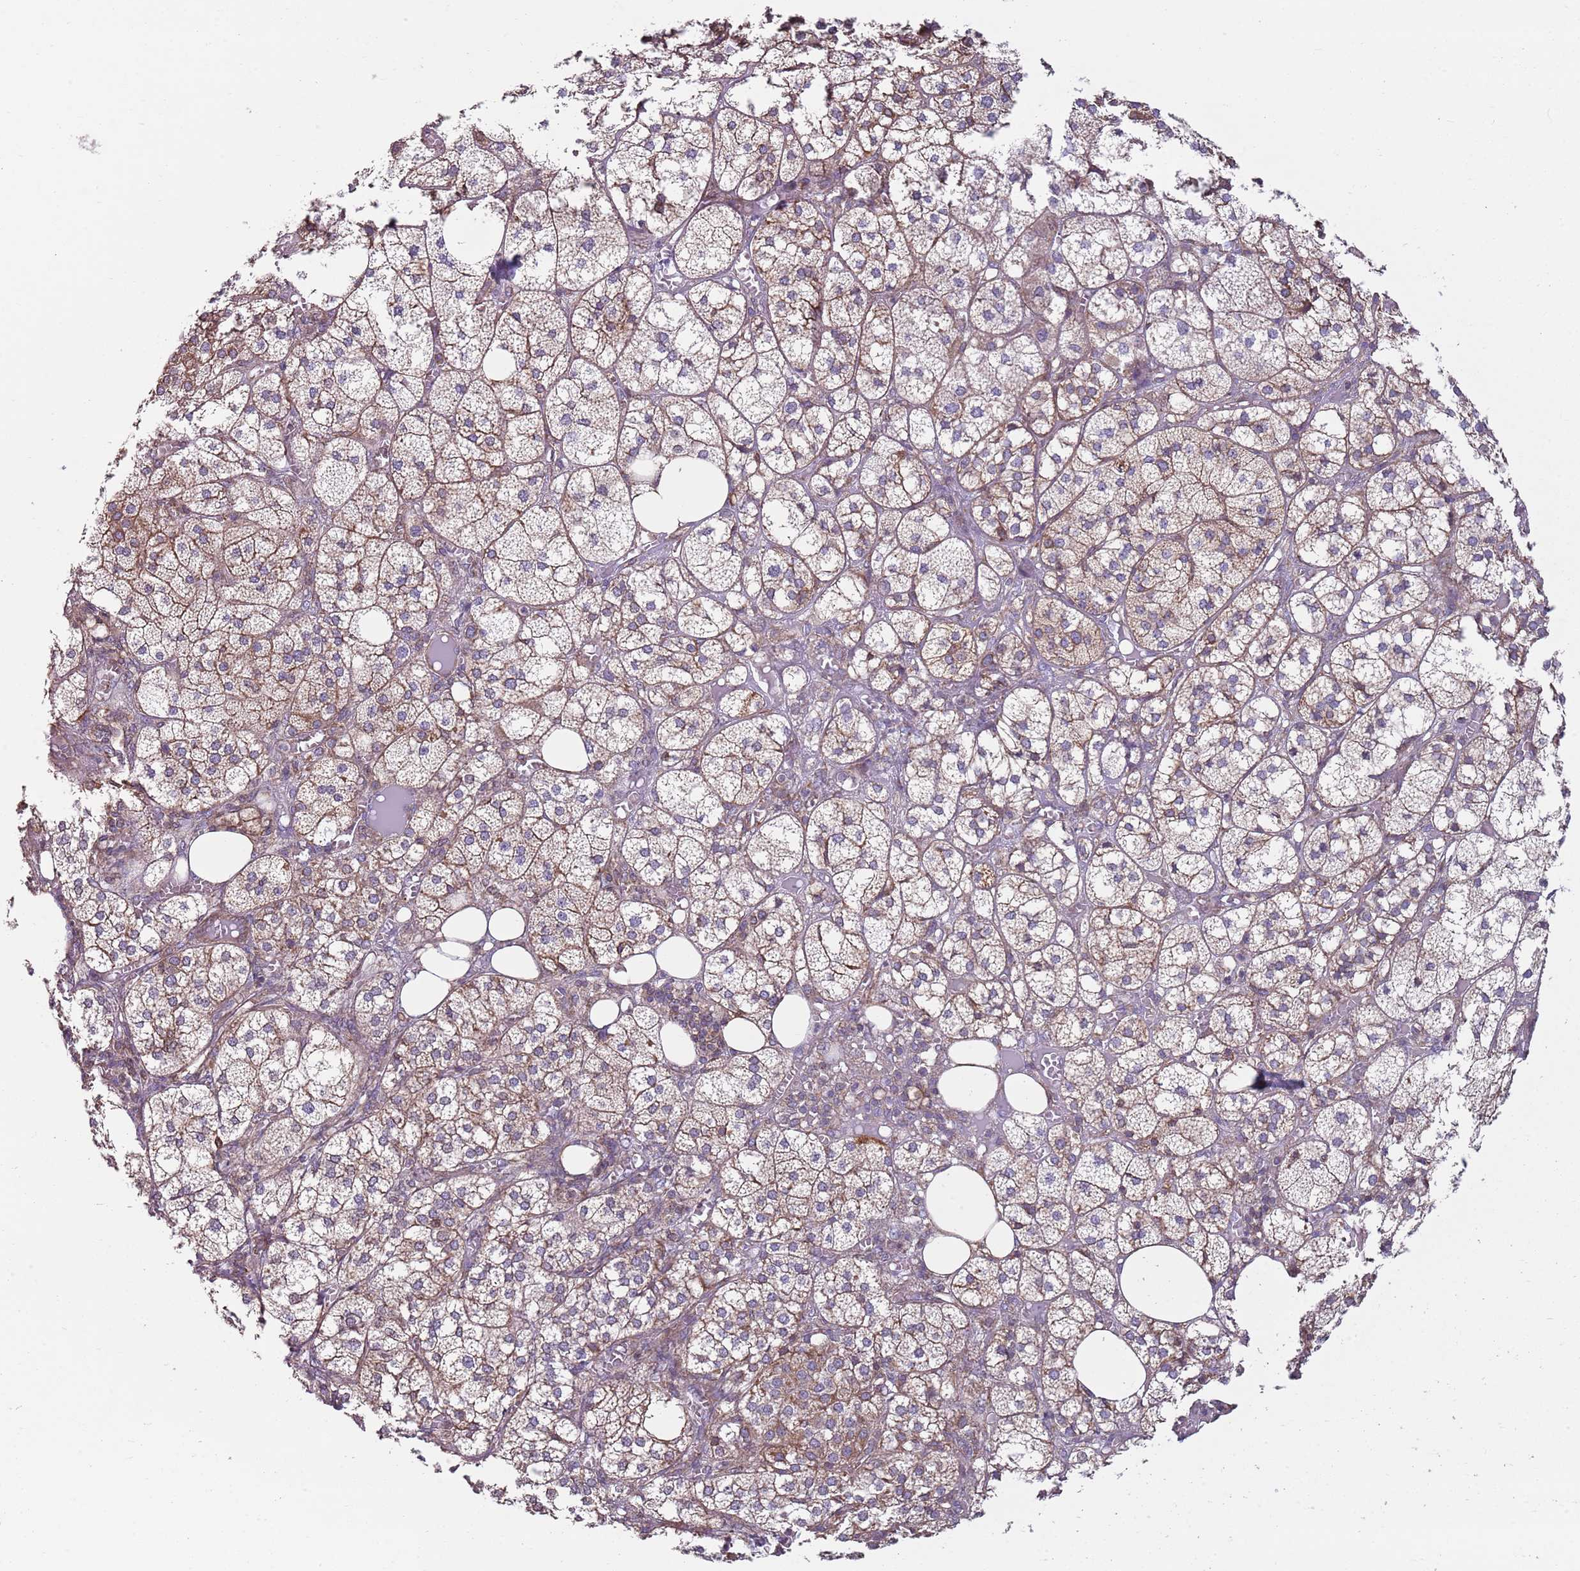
{"staining": {"intensity": "moderate", "quantity": "25%-75%", "location": "cytoplasmic/membranous"}, "tissue": "adrenal gland", "cell_type": "Glandular cells", "image_type": "normal", "snomed": [{"axis": "morphology", "description": "Normal tissue, NOS"}, {"axis": "topography", "description": "Adrenal gland"}], "caption": "This image shows normal adrenal gland stained with IHC to label a protein in brown. The cytoplasmic/membranous of glandular cells show moderate positivity for the protein. Nuclei are counter-stained blue.", "gene": "GAS8", "patient": {"sex": "female", "age": 61}}